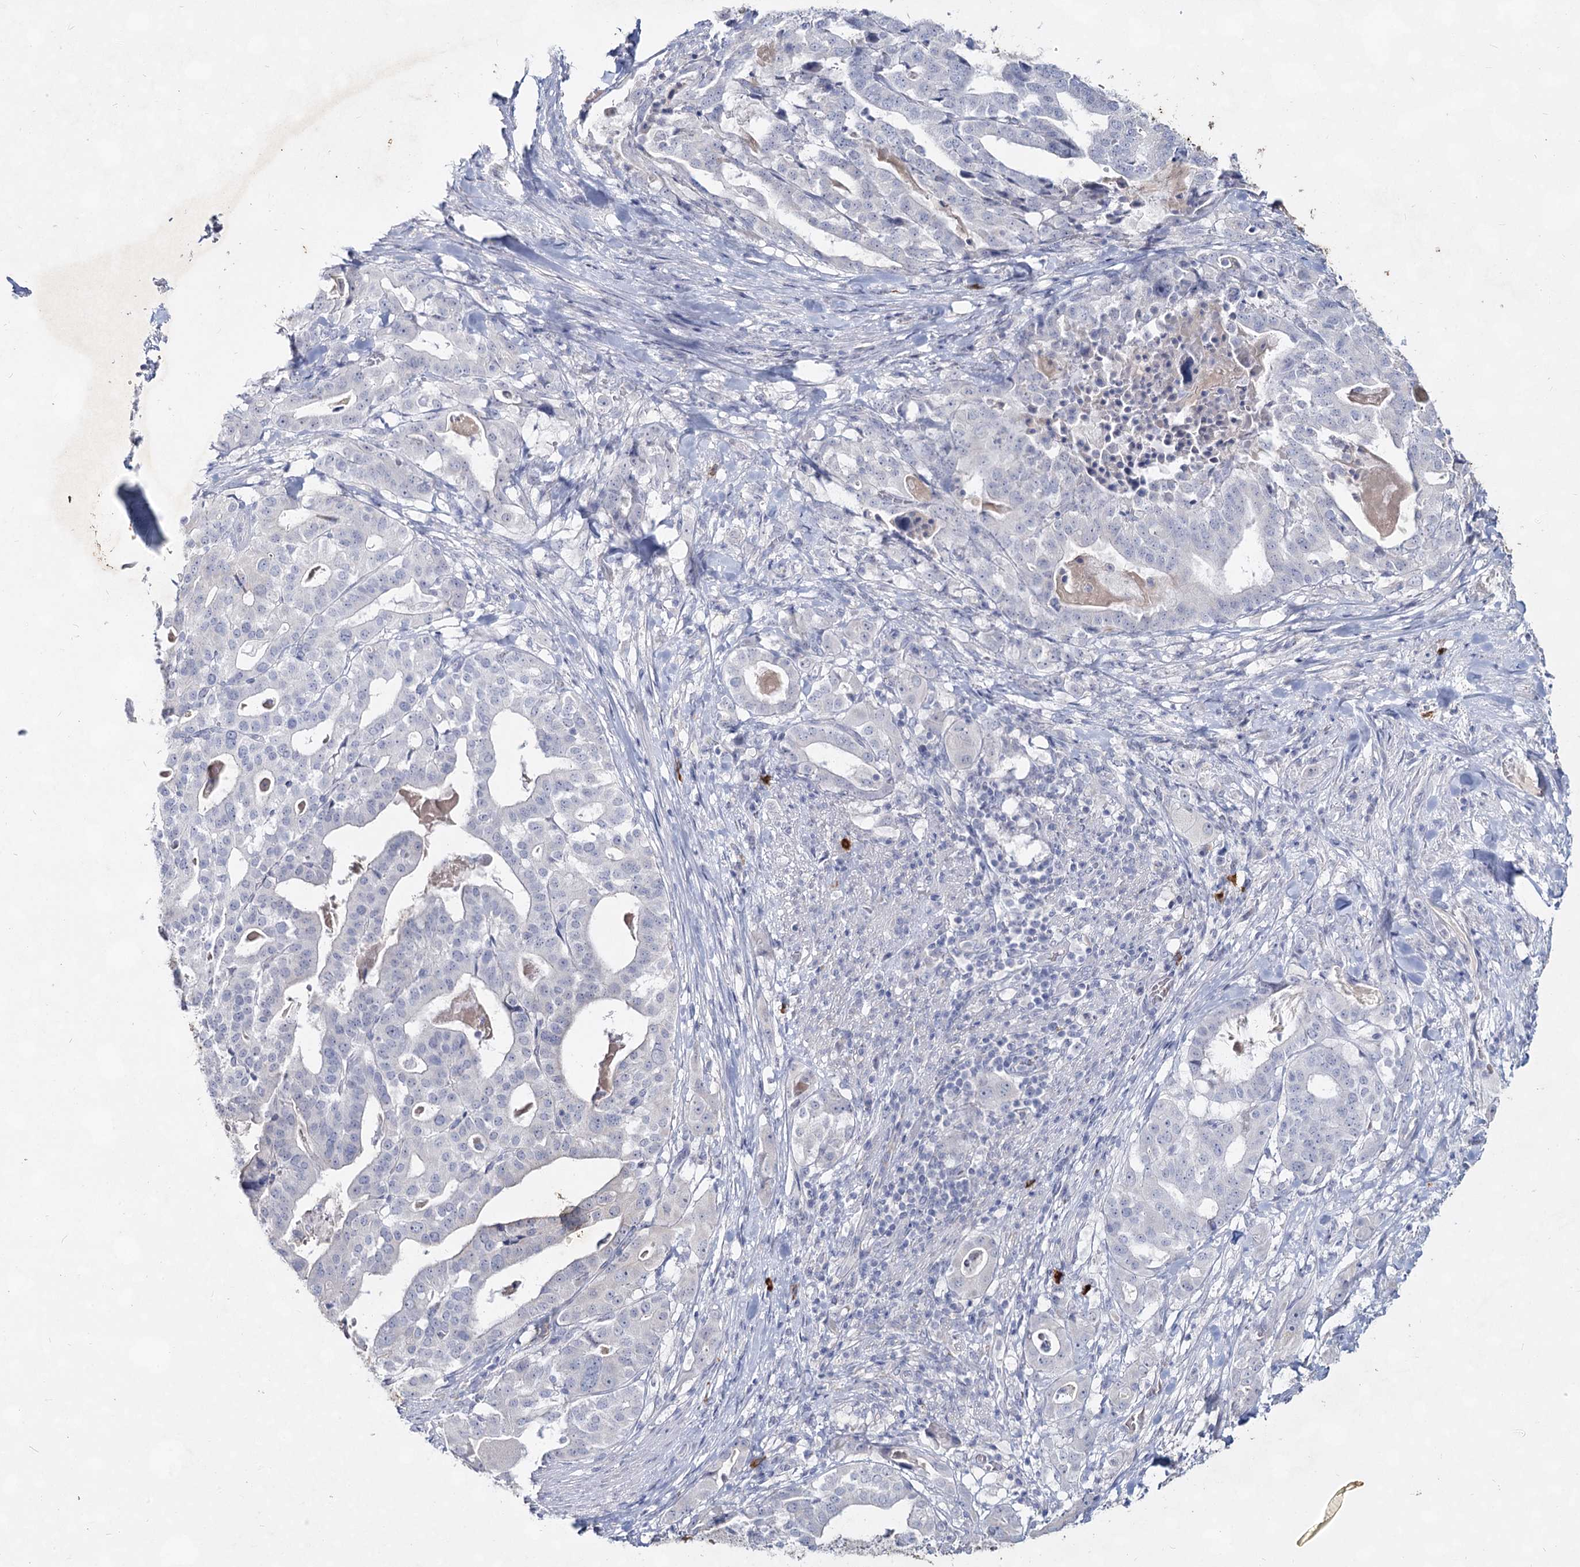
{"staining": {"intensity": "negative", "quantity": "none", "location": "none"}, "tissue": "stomach cancer", "cell_type": "Tumor cells", "image_type": "cancer", "snomed": [{"axis": "morphology", "description": "Adenocarcinoma, NOS"}, {"axis": "topography", "description": "Stomach"}], "caption": "The histopathology image demonstrates no significant staining in tumor cells of stomach cancer.", "gene": "CCDC73", "patient": {"sex": "male", "age": 48}}